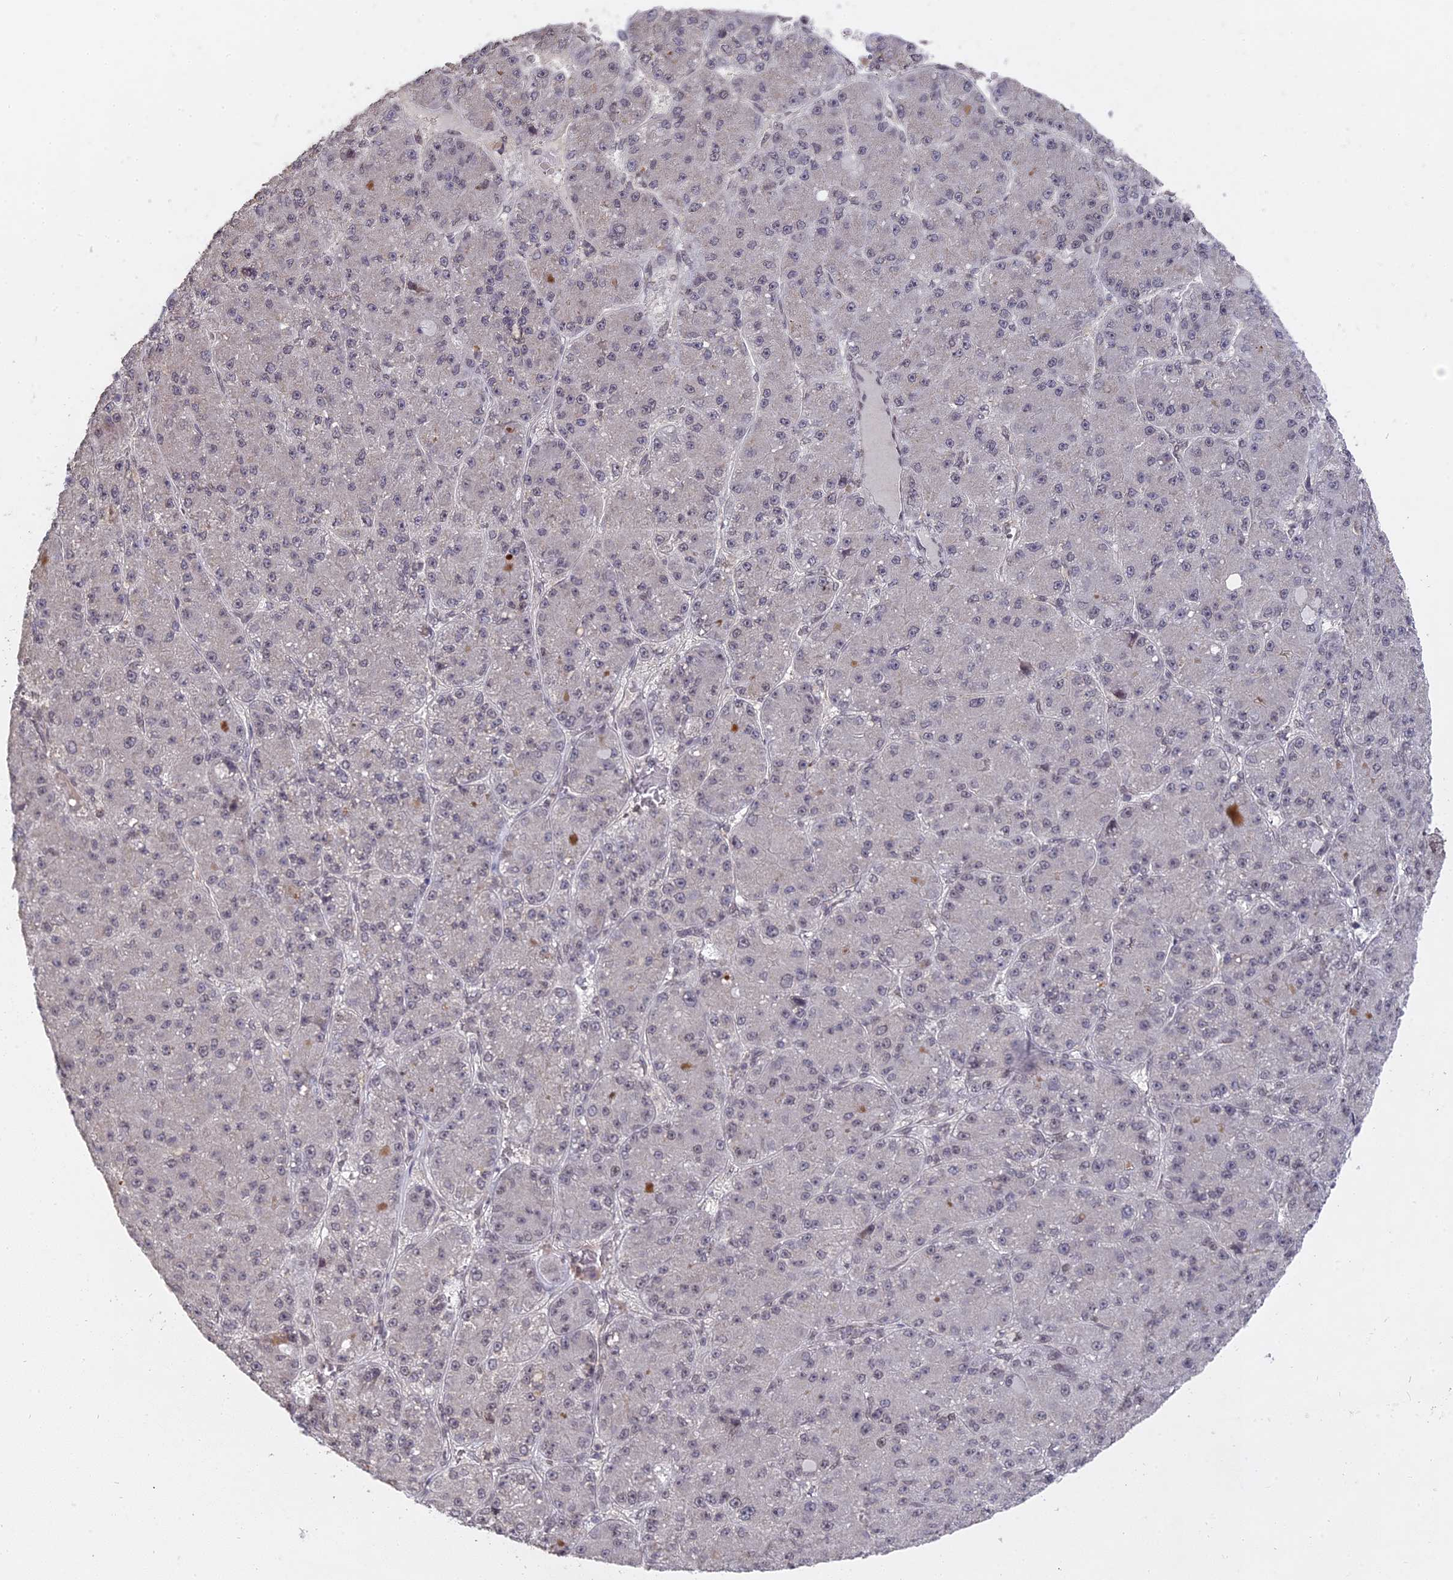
{"staining": {"intensity": "negative", "quantity": "none", "location": "none"}, "tissue": "liver cancer", "cell_type": "Tumor cells", "image_type": "cancer", "snomed": [{"axis": "morphology", "description": "Carcinoma, Hepatocellular, NOS"}, {"axis": "topography", "description": "Liver"}], "caption": "DAB immunohistochemical staining of hepatocellular carcinoma (liver) exhibits no significant staining in tumor cells.", "gene": "NR1H3", "patient": {"sex": "male", "age": 67}}